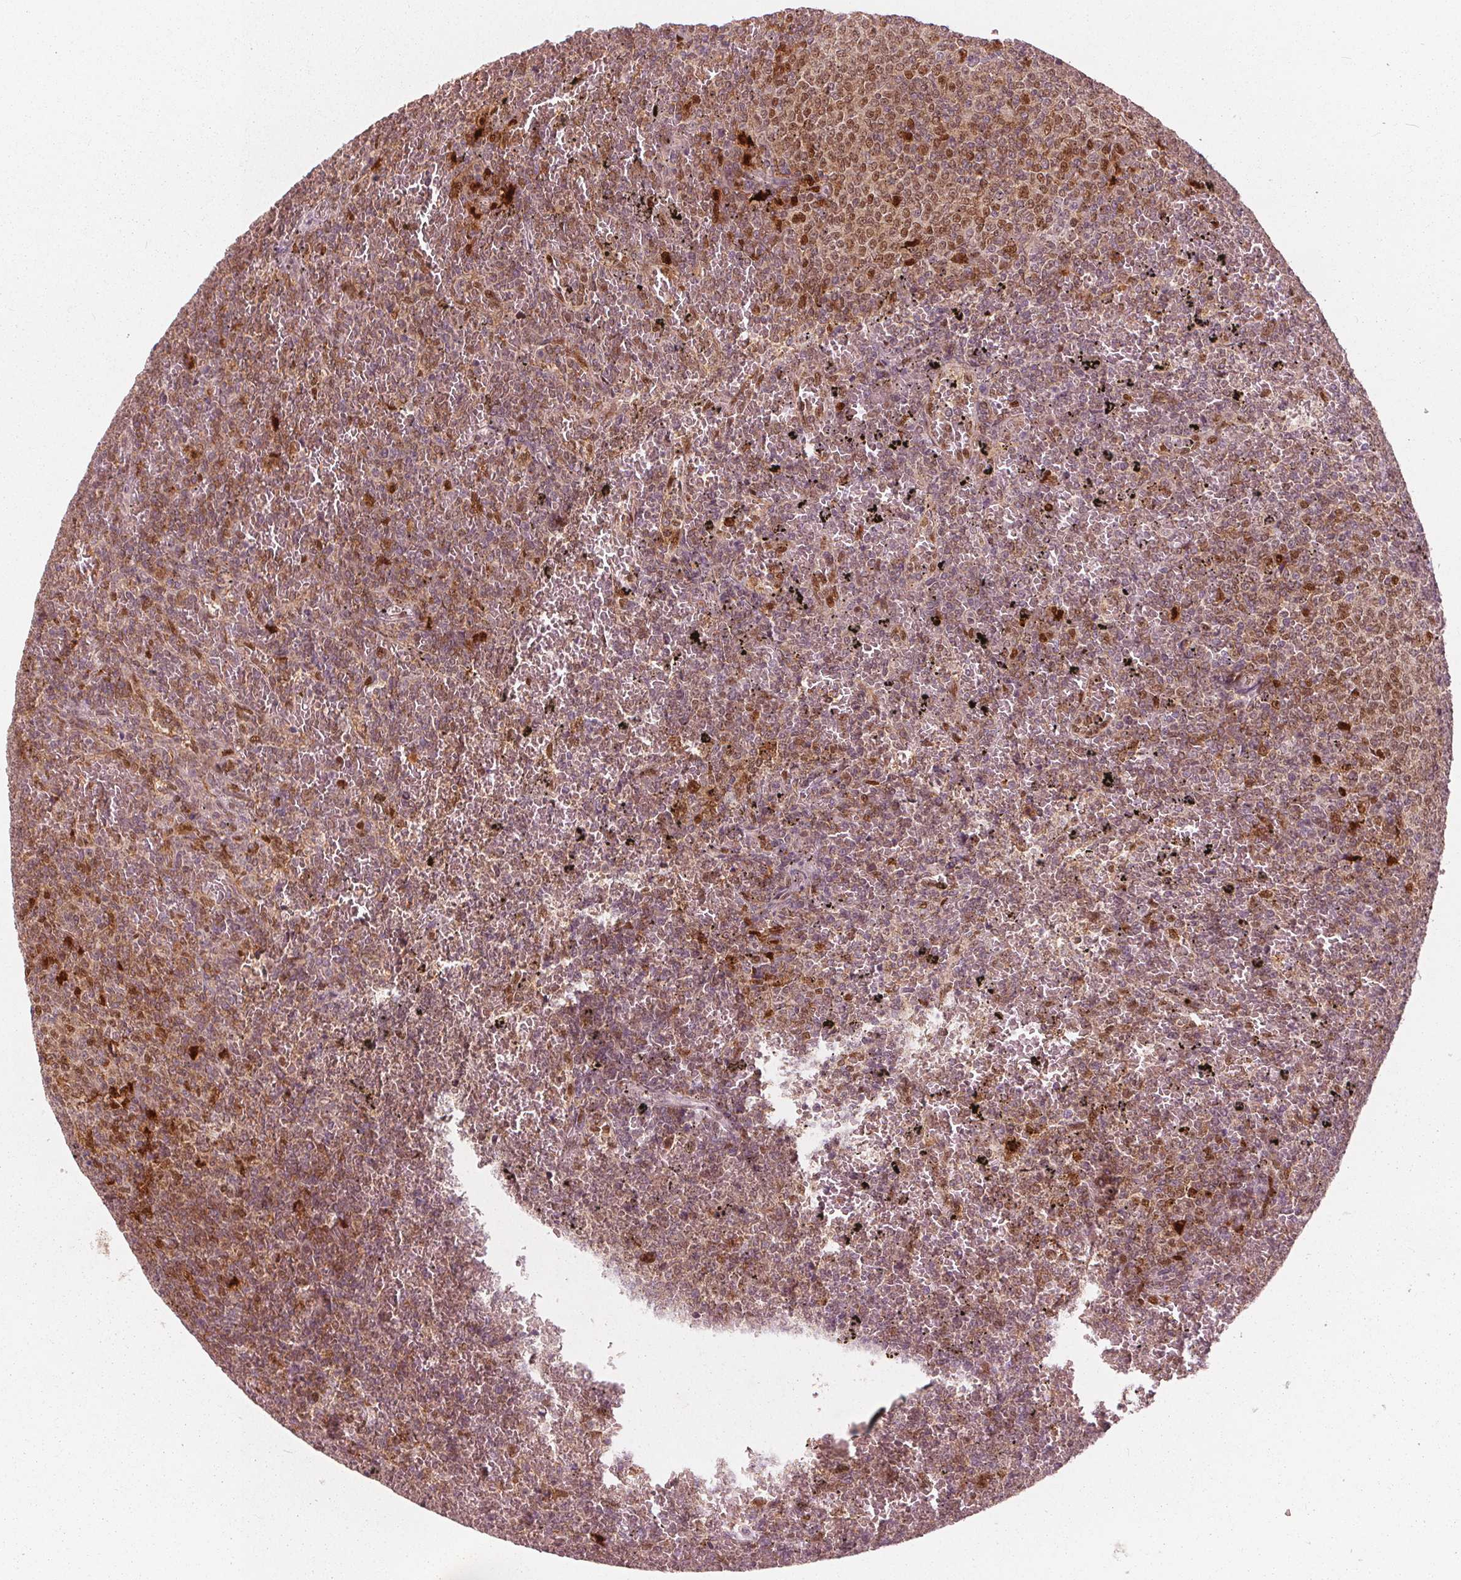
{"staining": {"intensity": "moderate", "quantity": "25%-75%", "location": "cytoplasmic/membranous,nuclear"}, "tissue": "lymphoma", "cell_type": "Tumor cells", "image_type": "cancer", "snomed": [{"axis": "morphology", "description": "Malignant lymphoma, non-Hodgkin's type, Low grade"}, {"axis": "topography", "description": "Spleen"}], "caption": "The histopathology image reveals staining of lymphoma, revealing moderate cytoplasmic/membranous and nuclear protein staining (brown color) within tumor cells.", "gene": "SQSTM1", "patient": {"sex": "female", "age": 77}}